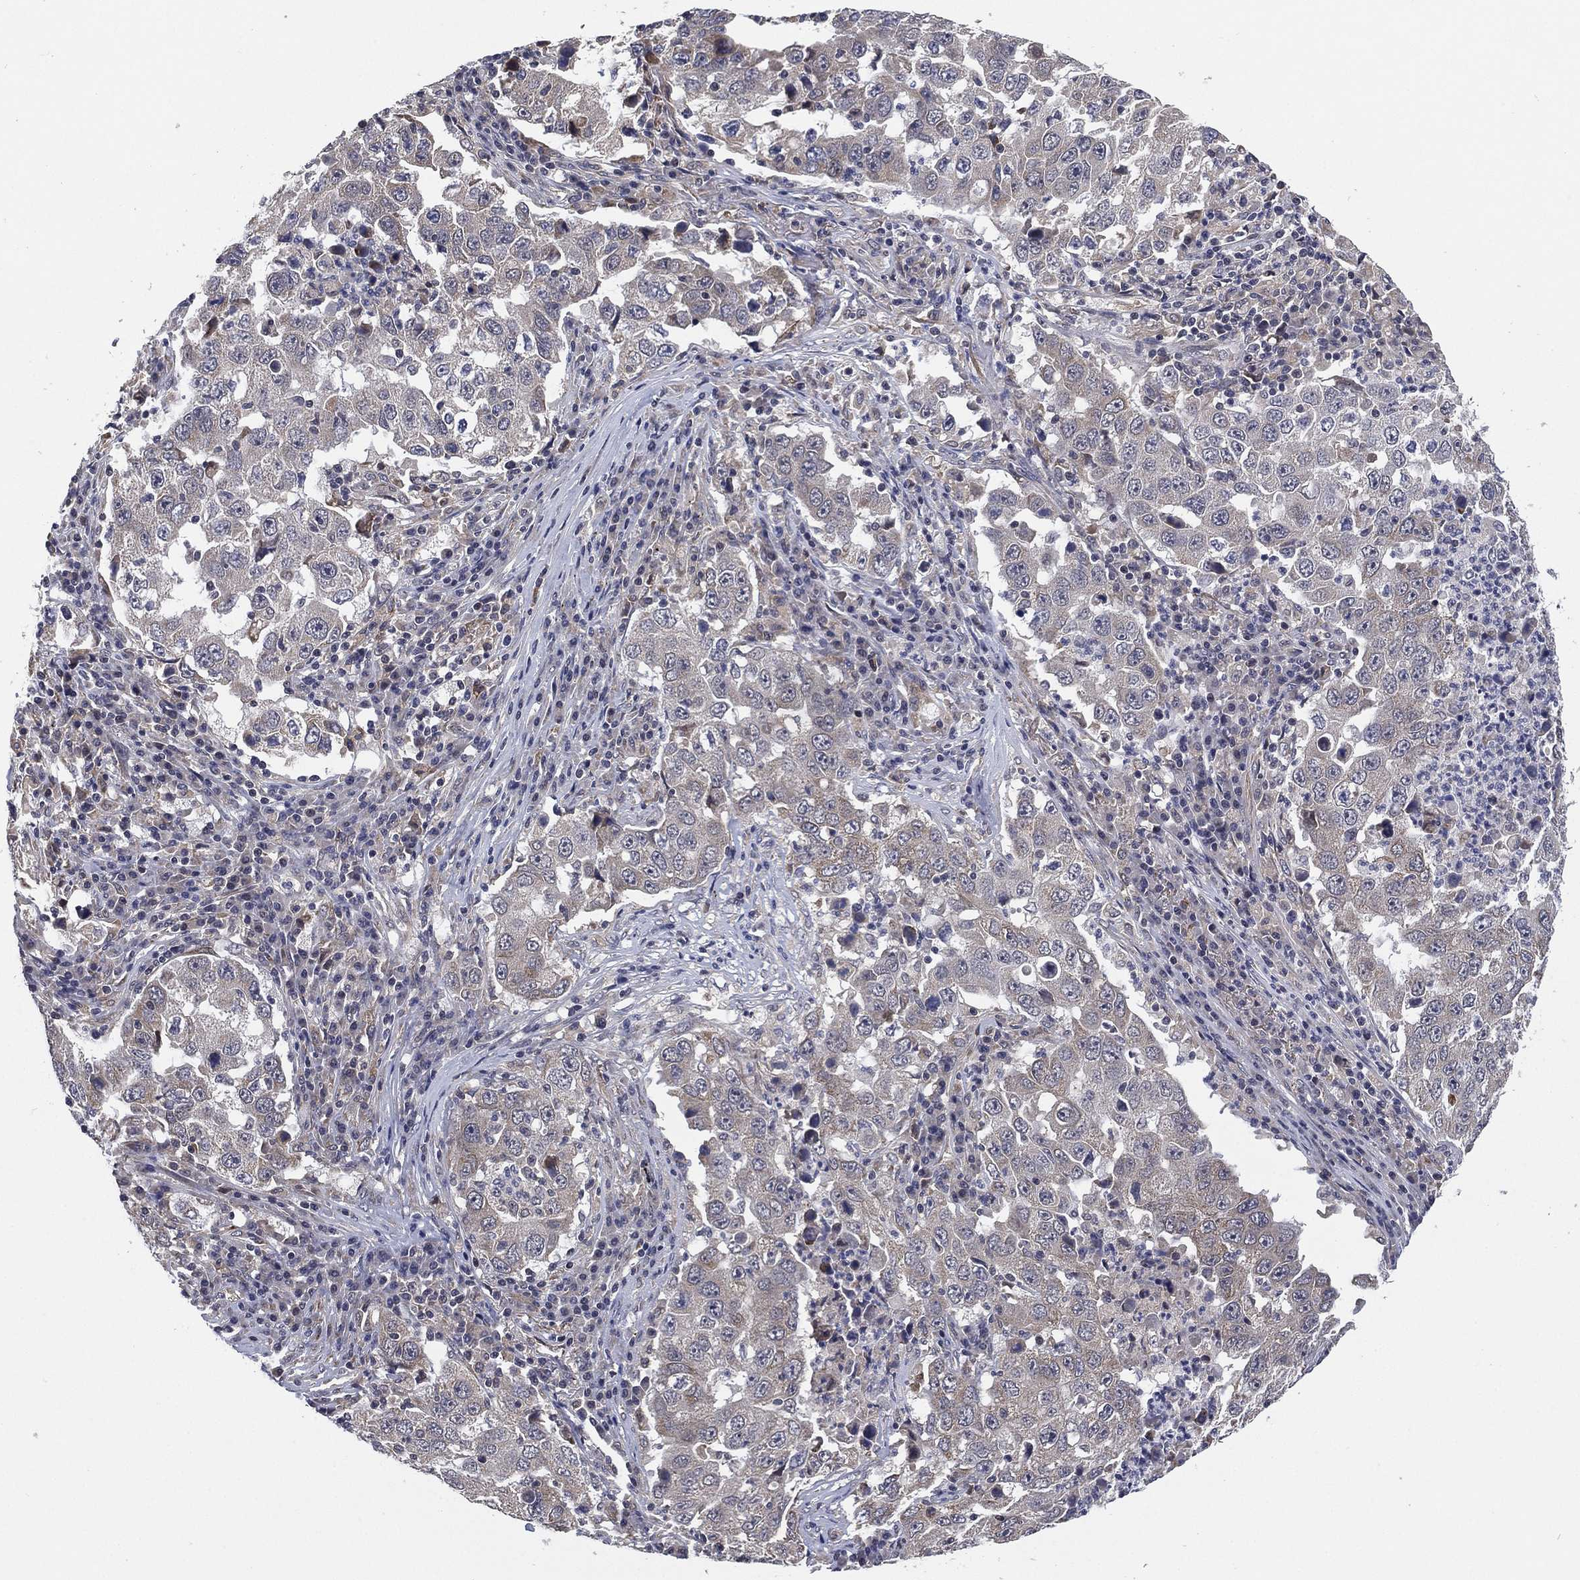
{"staining": {"intensity": "negative", "quantity": "none", "location": "none"}, "tissue": "lung cancer", "cell_type": "Tumor cells", "image_type": "cancer", "snomed": [{"axis": "morphology", "description": "Adenocarcinoma, NOS"}, {"axis": "topography", "description": "Lung"}], "caption": "Tumor cells show no significant staining in lung cancer. (DAB immunohistochemistry, high magnification).", "gene": "SELENOO", "patient": {"sex": "male", "age": 73}}